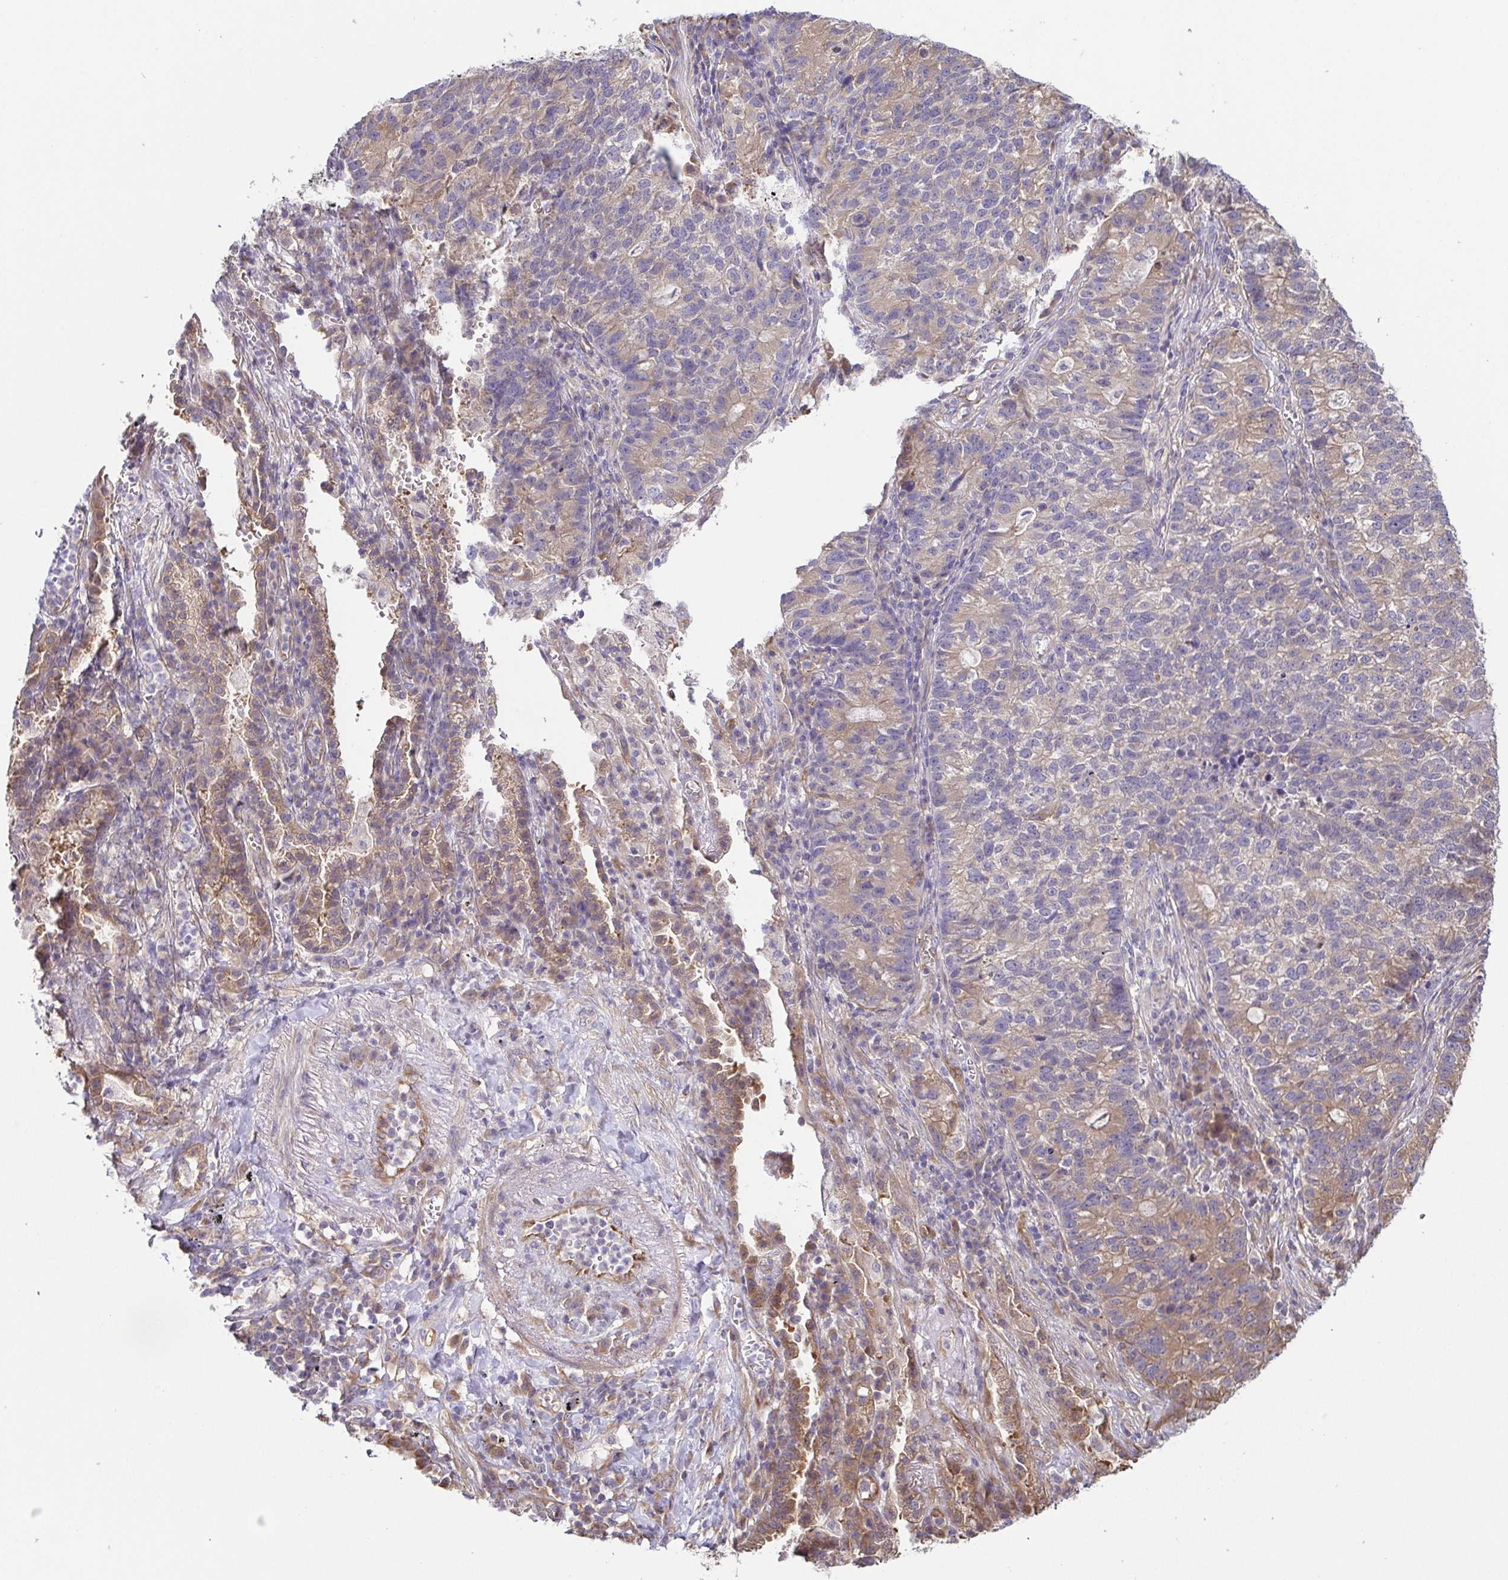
{"staining": {"intensity": "weak", "quantity": "25%-75%", "location": "cytoplasmic/membranous"}, "tissue": "lung cancer", "cell_type": "Tumor cells", "image_type": "cancer", "snomed": [{"axis": "morphology", "description": "Adenocarcinoma, NOS"}, {"axis": "topography", "description": "Lung"}], "caption": "Immunohistochemical staining of human adenocarcinoma (lung) exhibits low levels of weak cytoplasmic/membranous staining in approximately 25%-75% of tumor cells. The staining was performed using DAB (3,3'-diaminobenzidine), with brown indicating positive protein expression. Nuclei are stained blue with hematoxylin.", "gene": "EIF3D", "patient": {"sex": "male", "age": 57}}